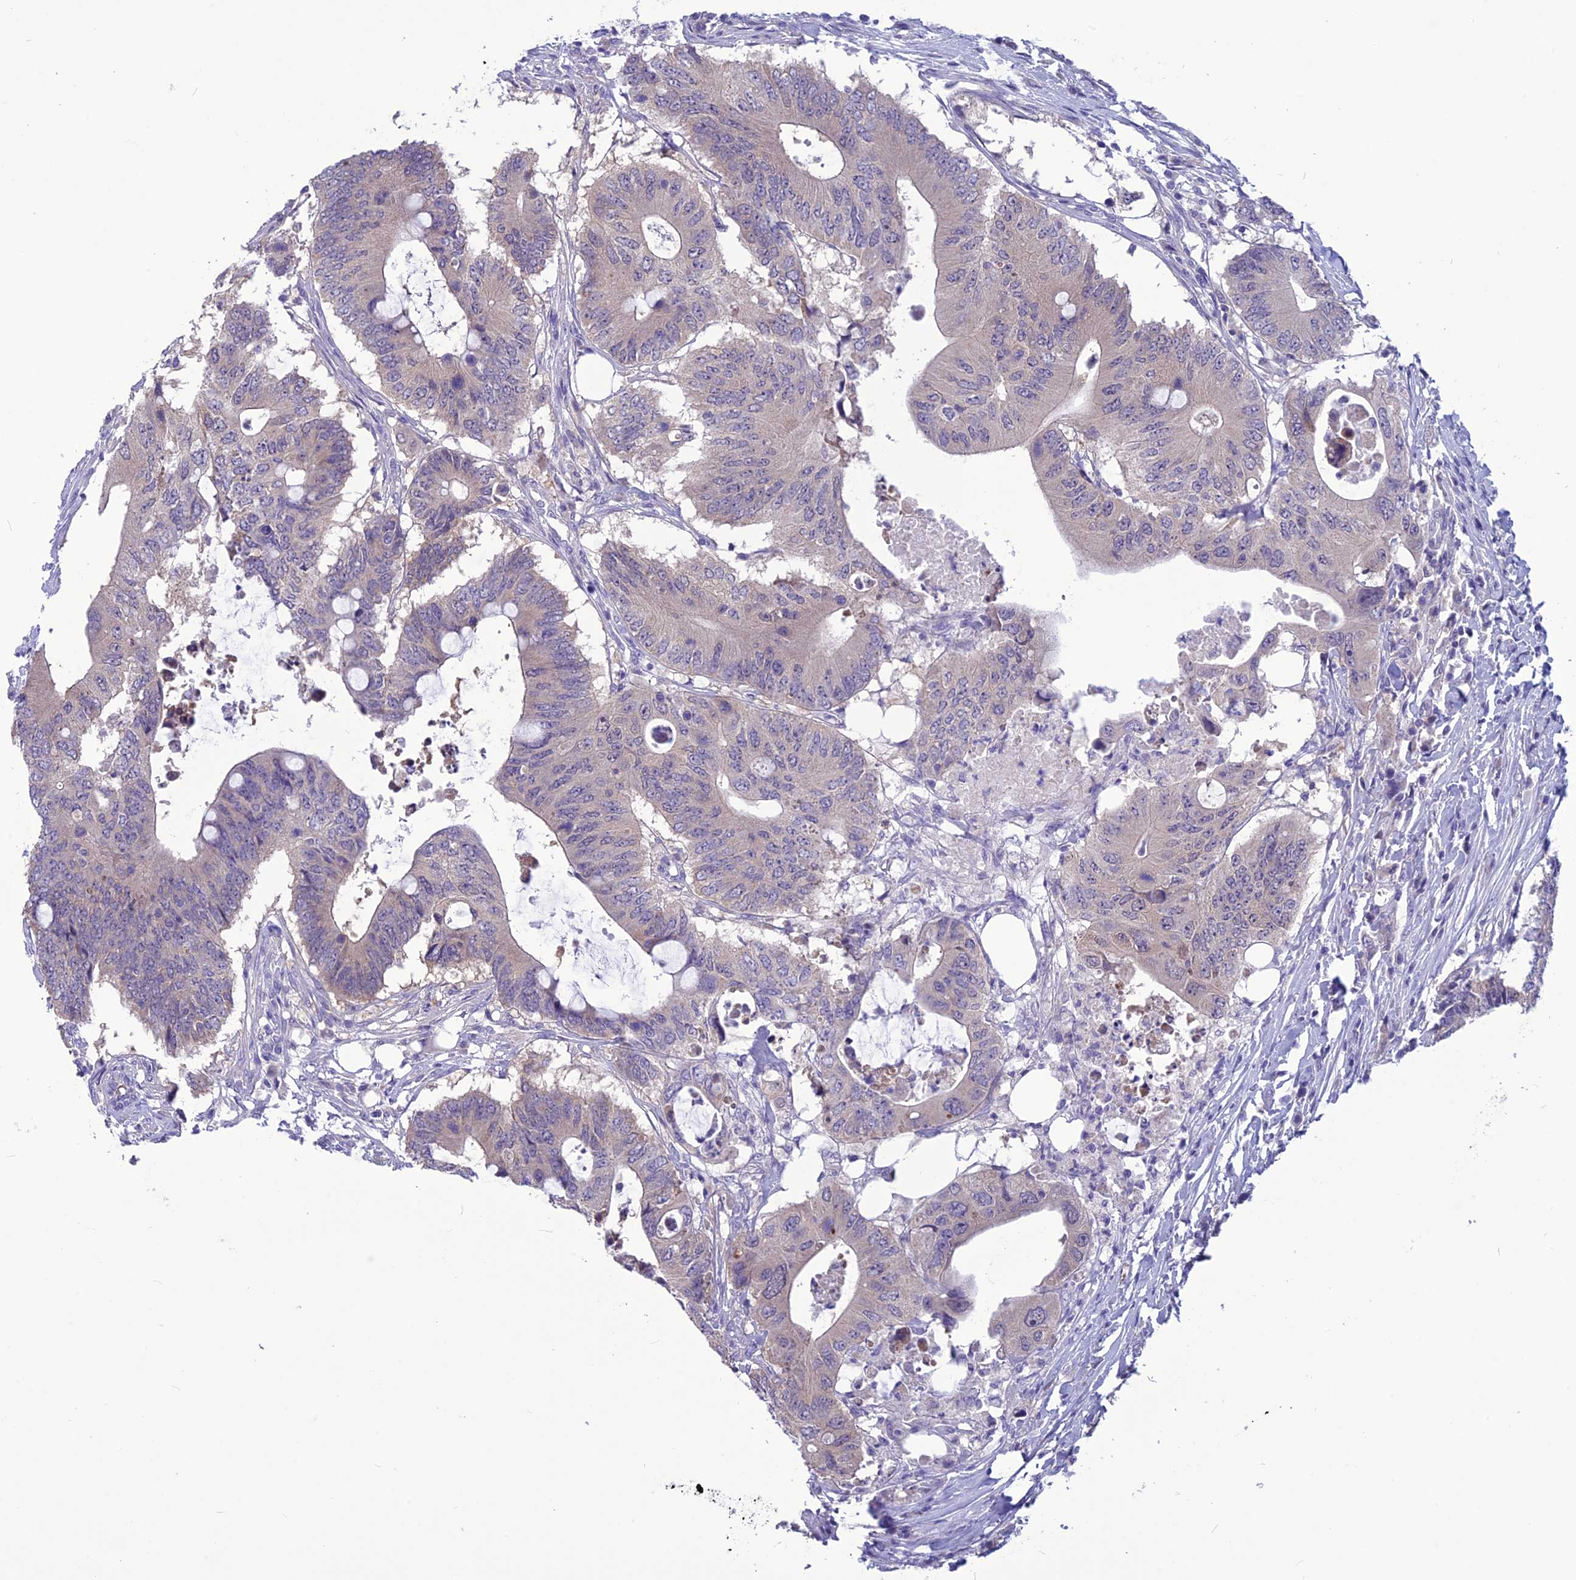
{"staining": {"intensity": "negative", "quantity": "none", "location": "none"}, "tissue": "colorectal cancer", "cell_type": "Tumor cells", "image_type": "cancer", "snomed": [{"axis": "morphology", "description": "Adenocarcinoma, NOS"}, {"axis": "topography", "description": "Colon"}], "caption": "DAB immunohistochemical staining of colorectal cancer (adenocarcinoma) demonstrates no significant positivity in tumor cells.", "gene": "PSMF1", "patient": {"sex": "male", "age": 71}}